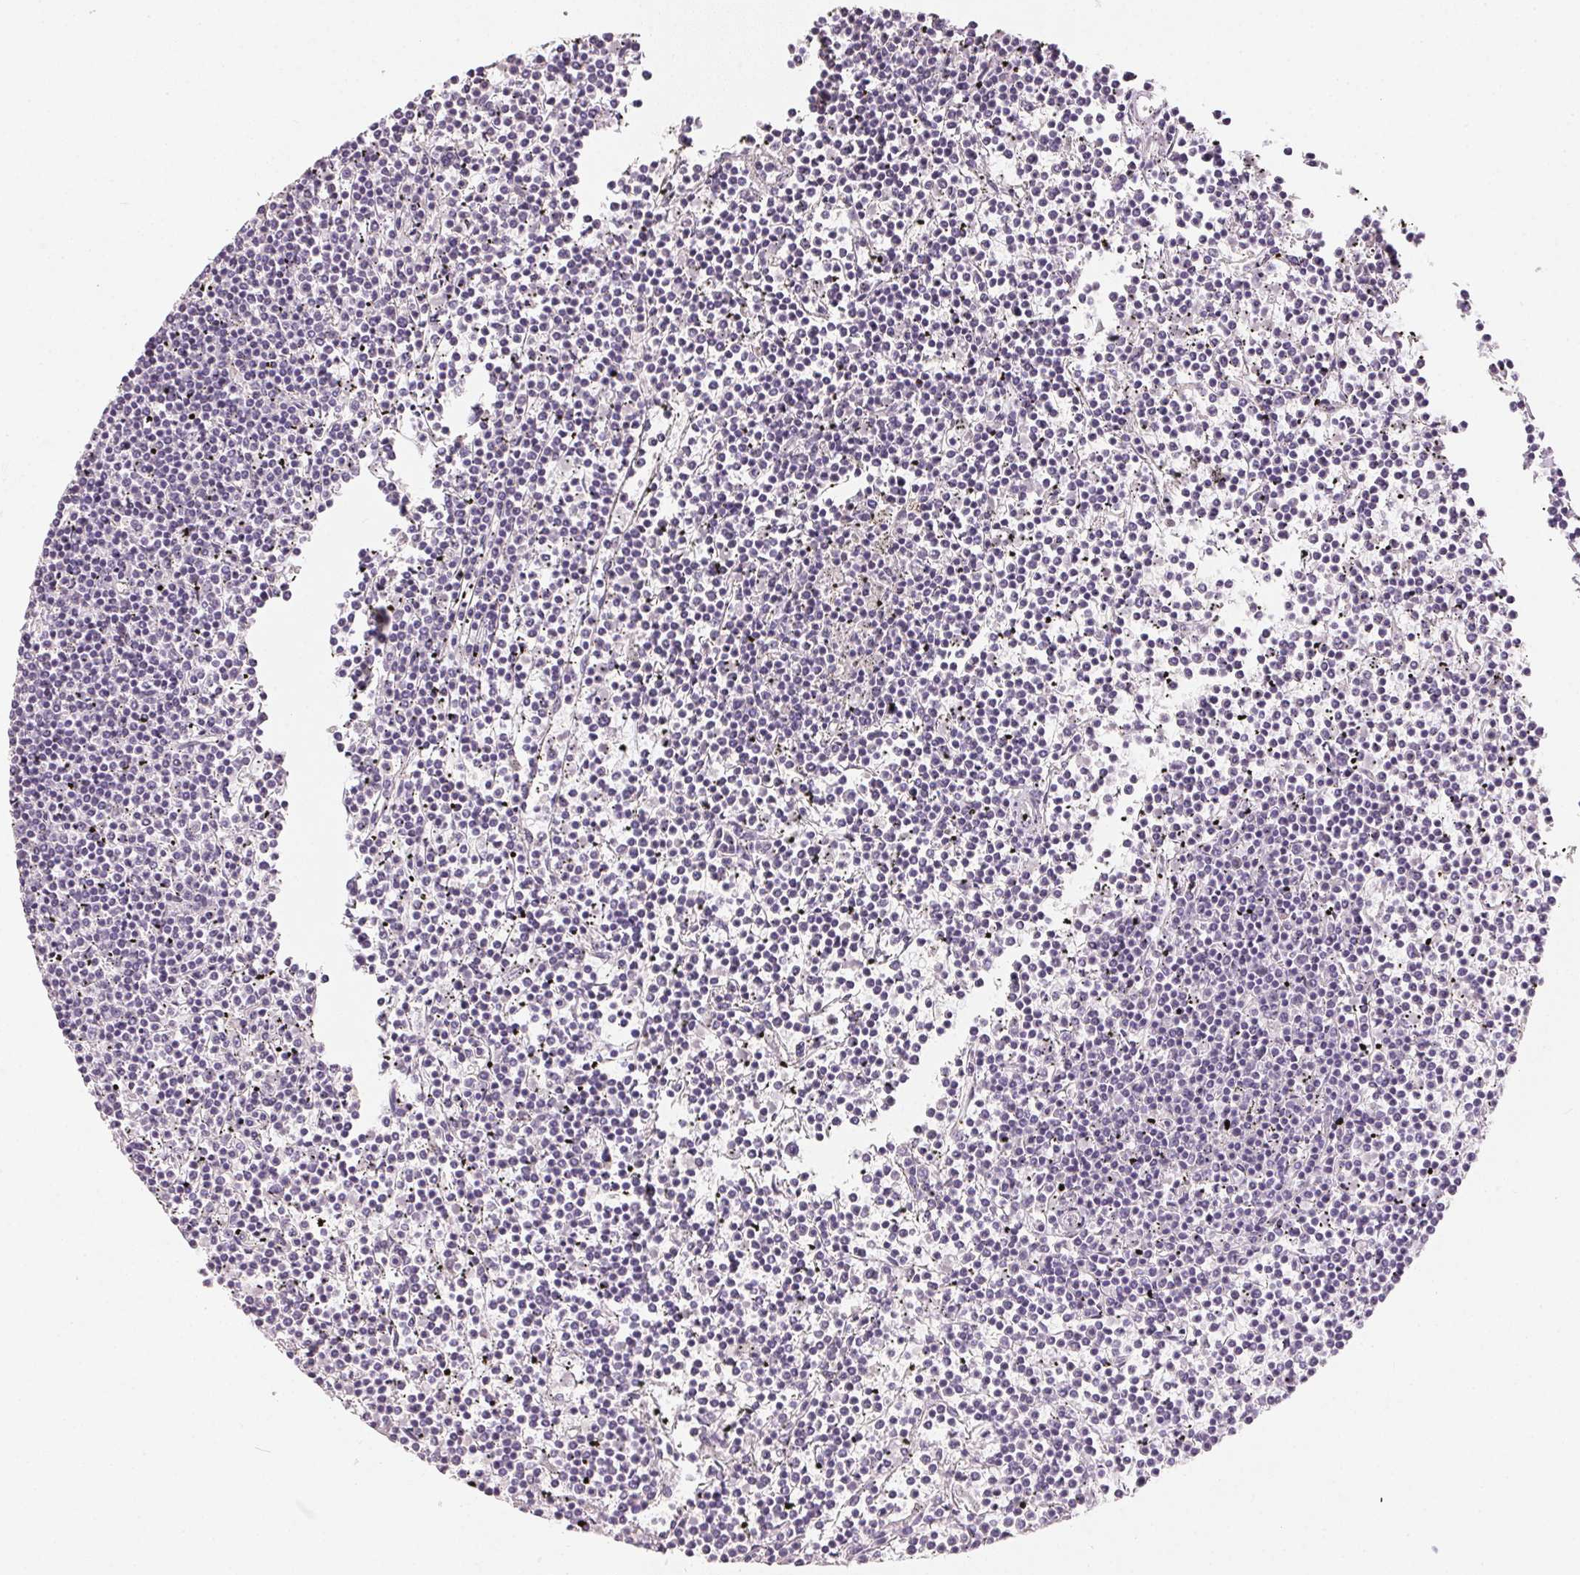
{"staining": {"intensity": "negative", "quantity": "none", "location": "none"}, "tissue": "lymphoma", "cell_type": "Tumor cells", "image_type": "cancer", "snomed": [{"axis": "morphology", "description": "Malignant lymphoma, non-Hodgkin's type, Low grade"}, {"axis": "topography", "description": "Spleen"}], "caption": "The immunohistochemistry photomicrograph has no significant expression in tumor cells of lymphoma tissue.", "gene": "HSD17B1", "patient": {"sex": "female", "age": 19}}